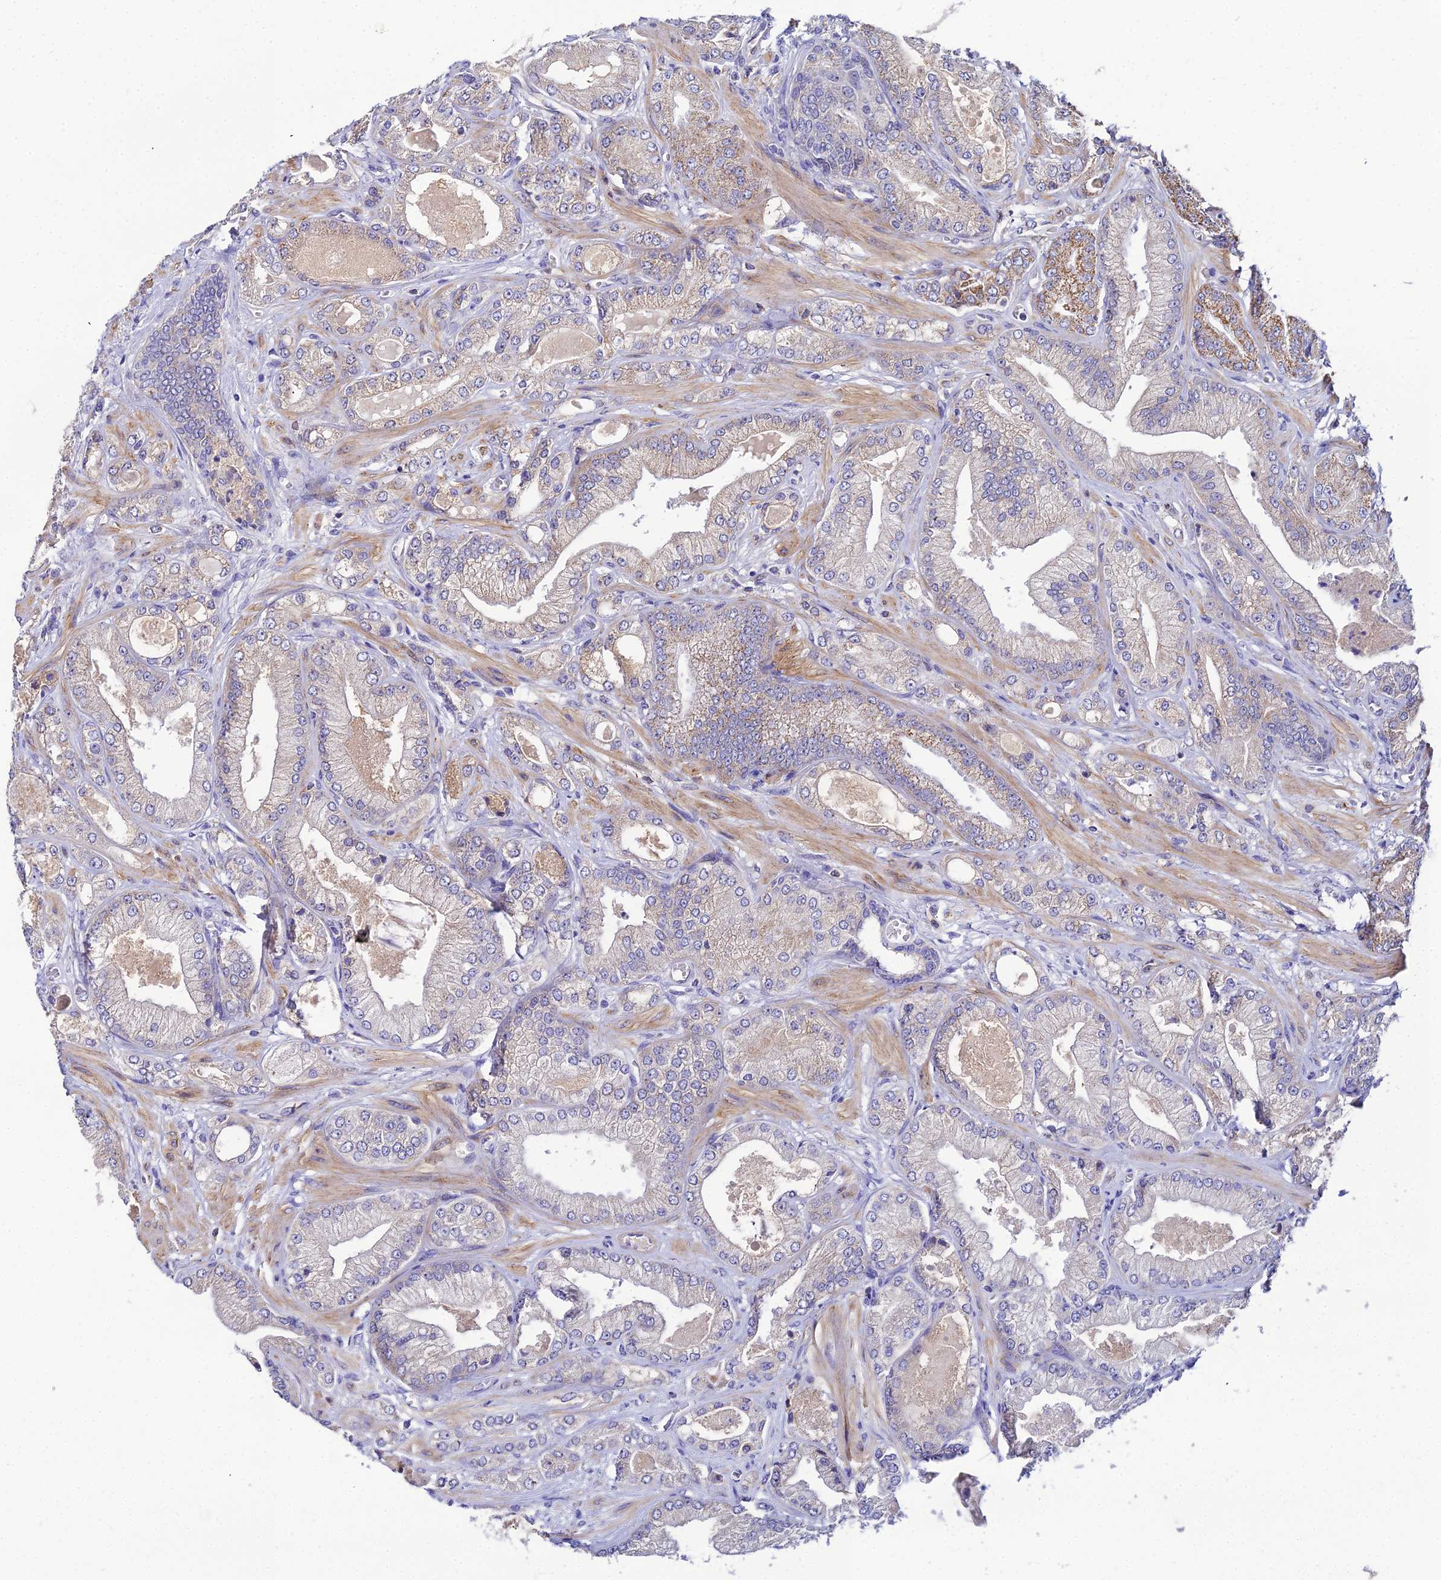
{"staining": {"intensity": "moderate", "quantity": "<25%", "location": "cytoplasmic/membranous"}, "tissue": "prostate cancer", "cell_type": "Tumor cells", "image_type": "cancer", "snomed": [{"axis": "morphology", "description": "Adenocarcinoma, Low grade"}, {"axis": "topography", "description": "Prostate"}], "caption": "Immunohistochemistry micrograph of prostate cancer (adenocarcinoma (low-grade)) stained for a protein (brown), which shows low levels of moderate cytoplasmic/membranous expression in about <25% of tumor cells.", "gene": "ACOT2", "patient": {"sex": "male", "age": 55}}